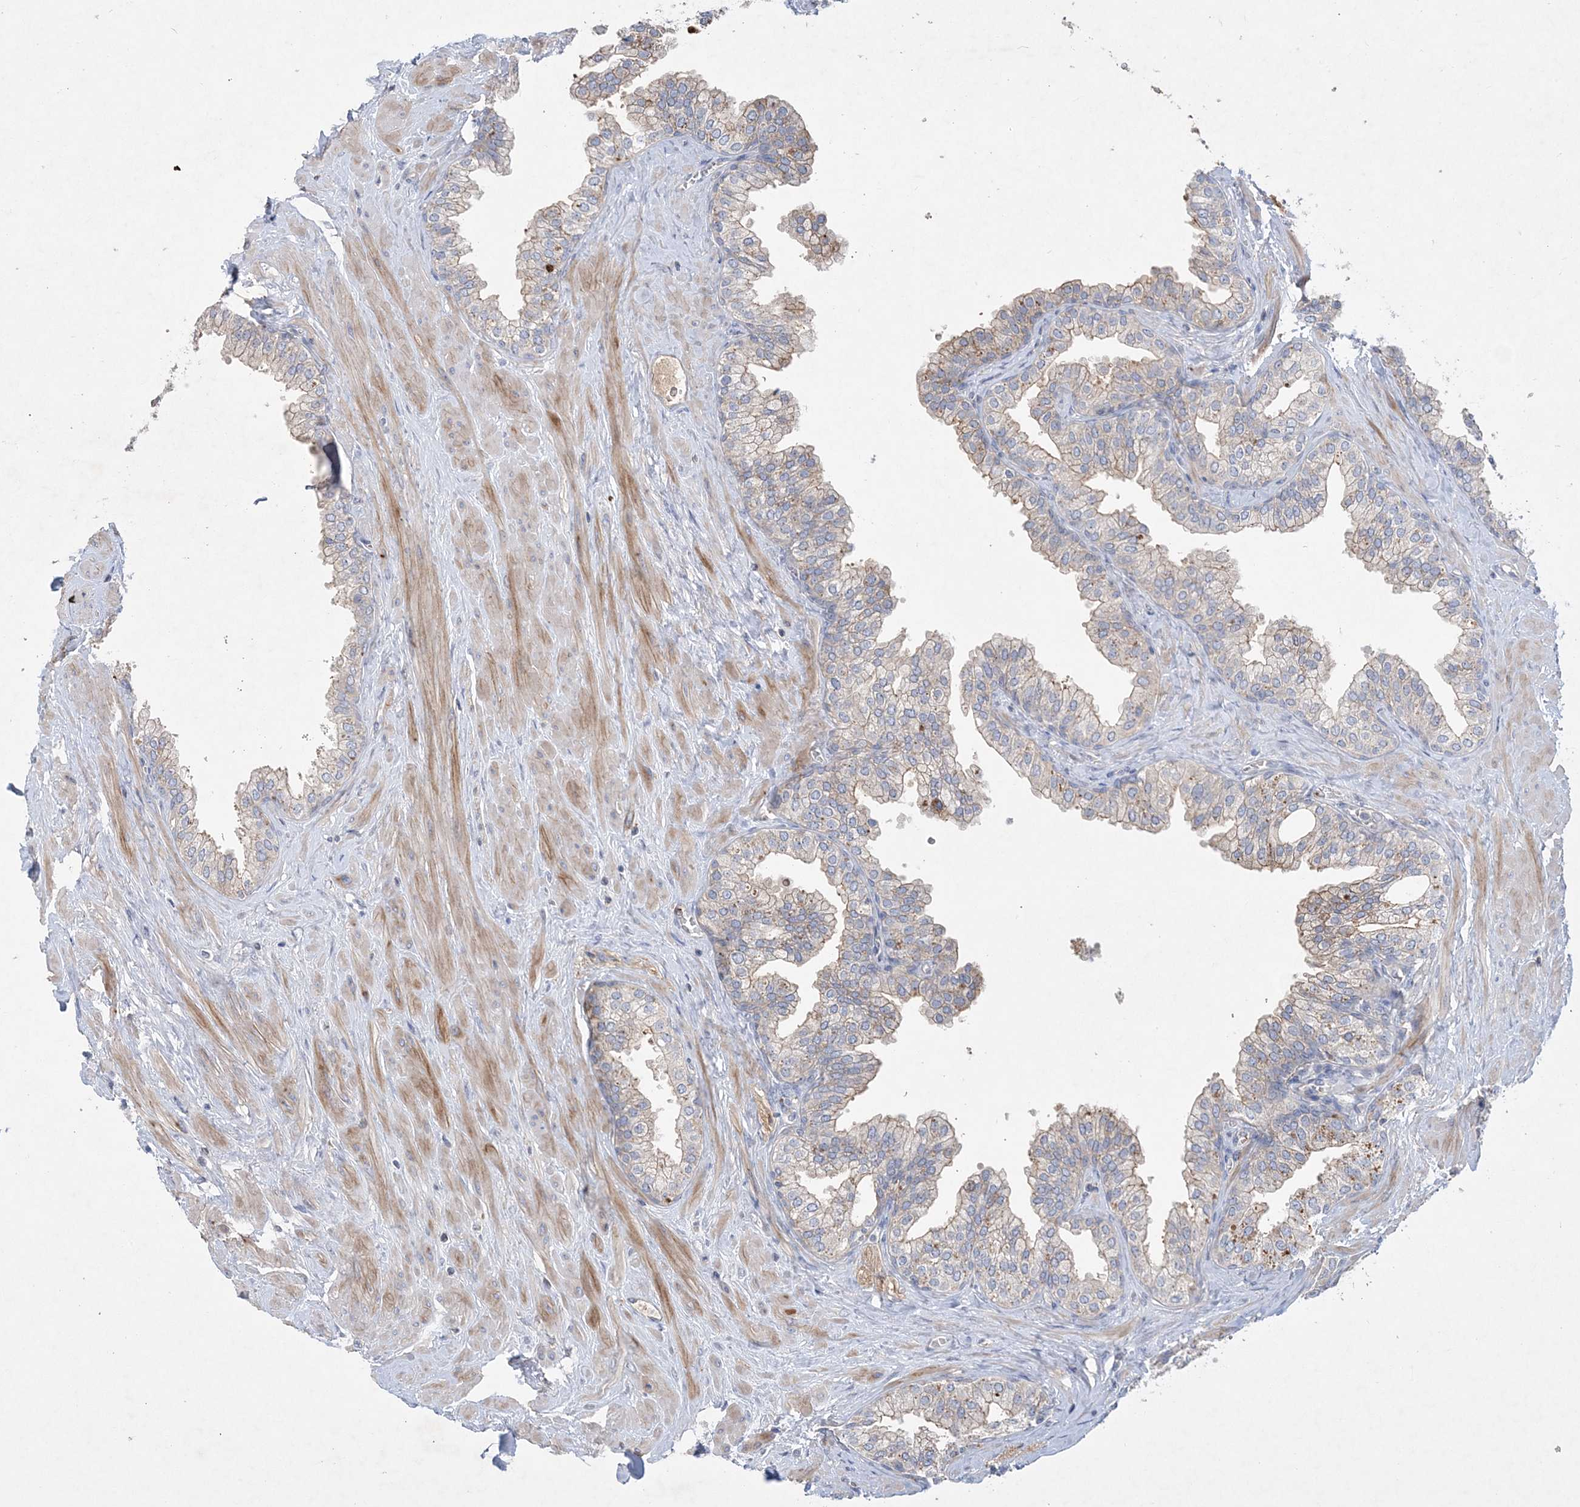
{"staining": {"intensity": "weak", "quantity": "25%-75%", "location": "cytoplasmic/membranous"}, "tissue": "prostate", "cell_type": "Glandular cells", "image_type": "normal", "snomed": [{"axis": "morphology", "description": "Normal tissue, NOS"}, {"axis": "morphology", "description": "Urothelial carcinoma, Low grade"}, {"axis": "topography", "description": "Urinary bladder"}, {"axis": "topography", "description": "Prostate"}], "caption": "High-power microscopy captured an IHC histopathology image of unremarkable prostate, revealing weak cytoplasmic/membranous staining in approximately 25%-75% of glandular cells. (Brightfield microscopy of DAB IHC at high magnification).", "gene": "ADCK2", "patient": {"sex": "male", "age": 60}}